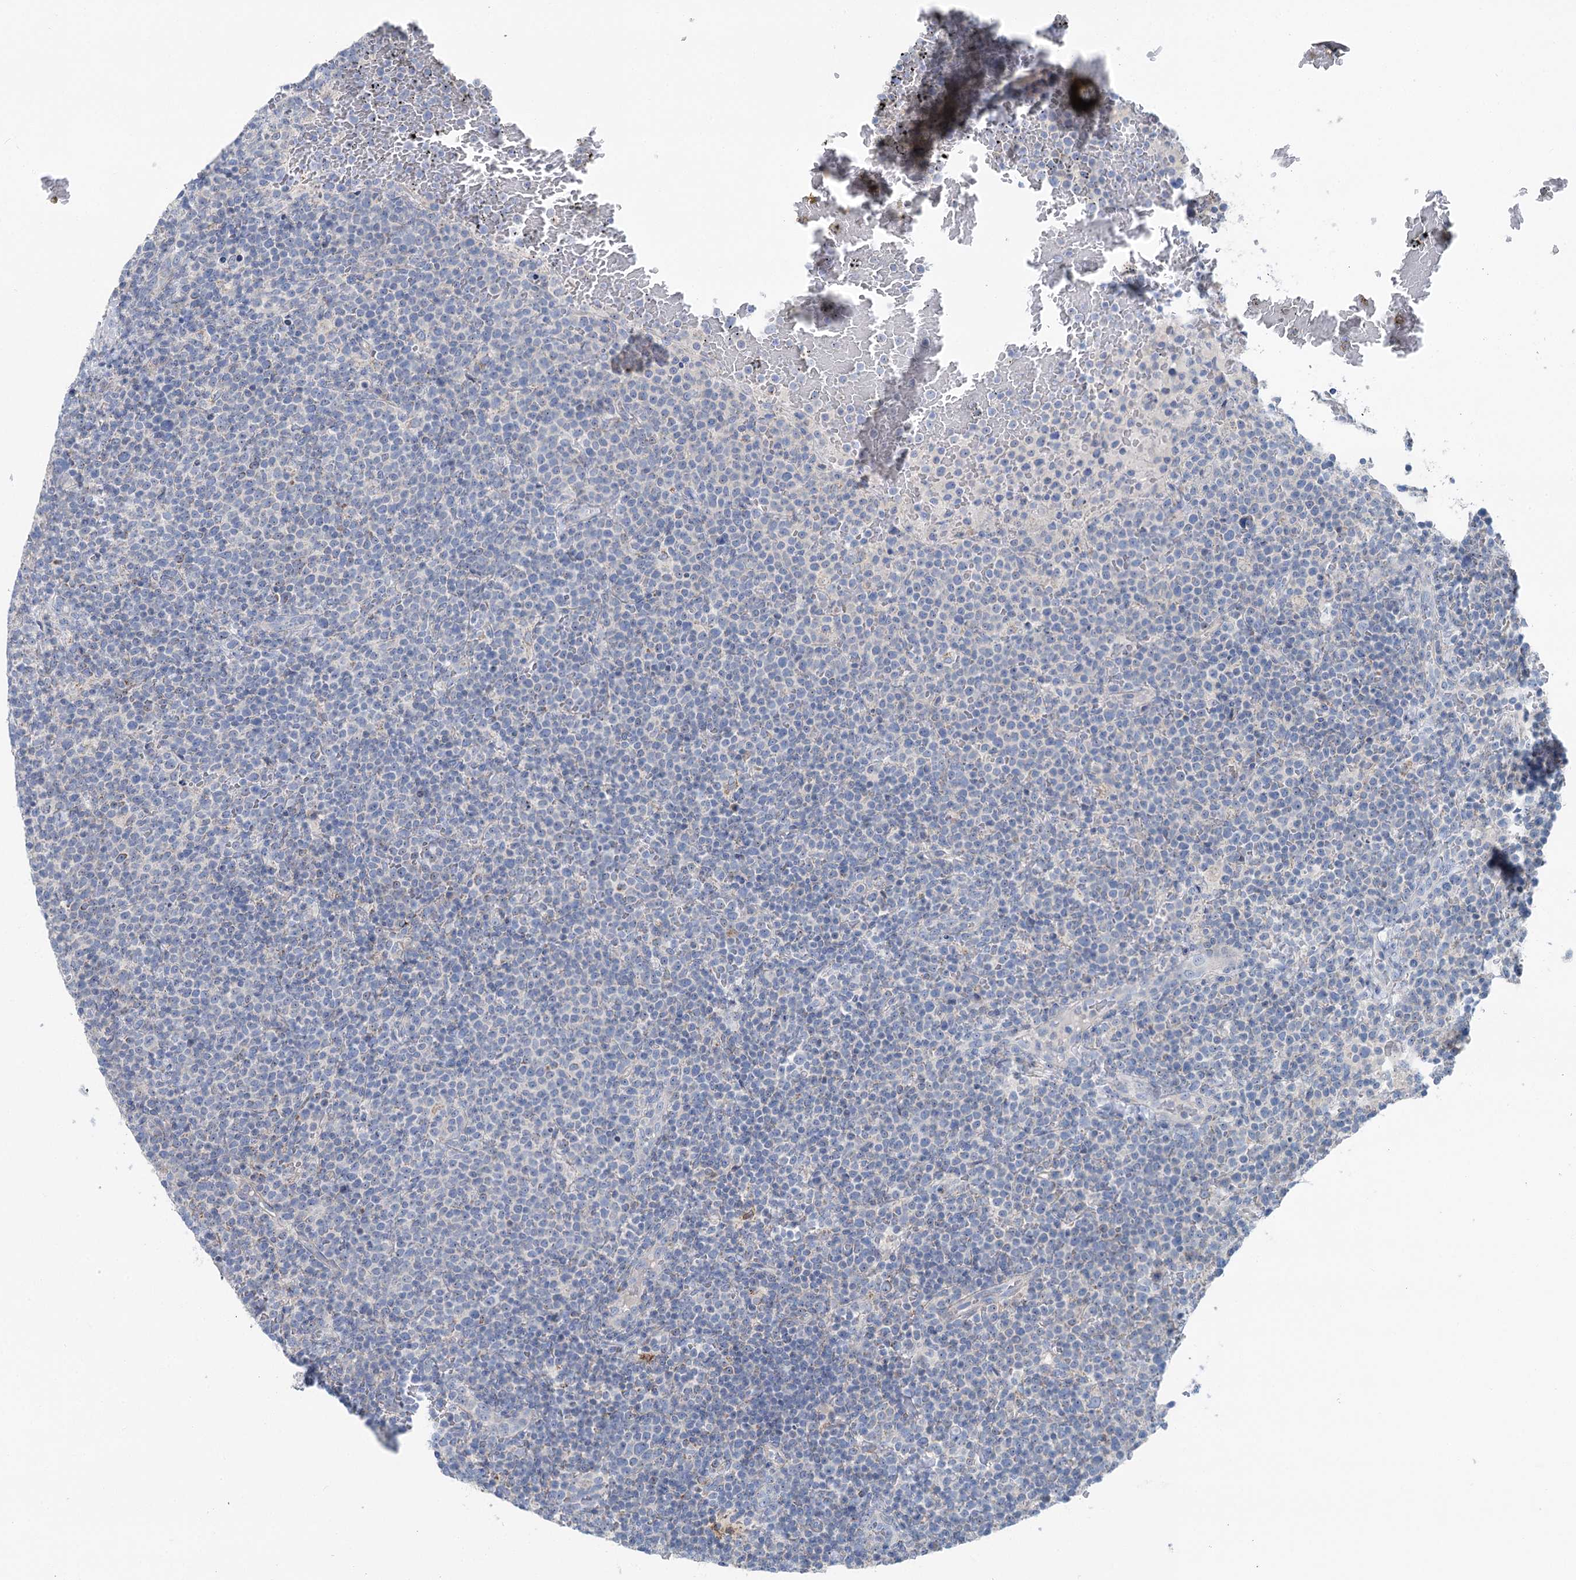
{"staining": {"intensity": "negative", "quantity": "none", "location": "none"}, "tissue": "lymphoma", "cell_type": "Tumor cells", "image_type": "cancer", "snomed": [{"axis": "morphology", "description": "Malignant lymphoma, non-Hodgkin's type, High grade"}, {"axis": "topography", "description": "Lymph node"}], "caption": "This photomicrograph is of malignant lymphoma, non-Hodgkin's type (high-grade) stained with IHC to label a protein in brown with the nuclei are counter-stained blue. There is no positivity in tumor cells.", "gene": "MARK2", "patient": {"sex": "male", "age": 61}}